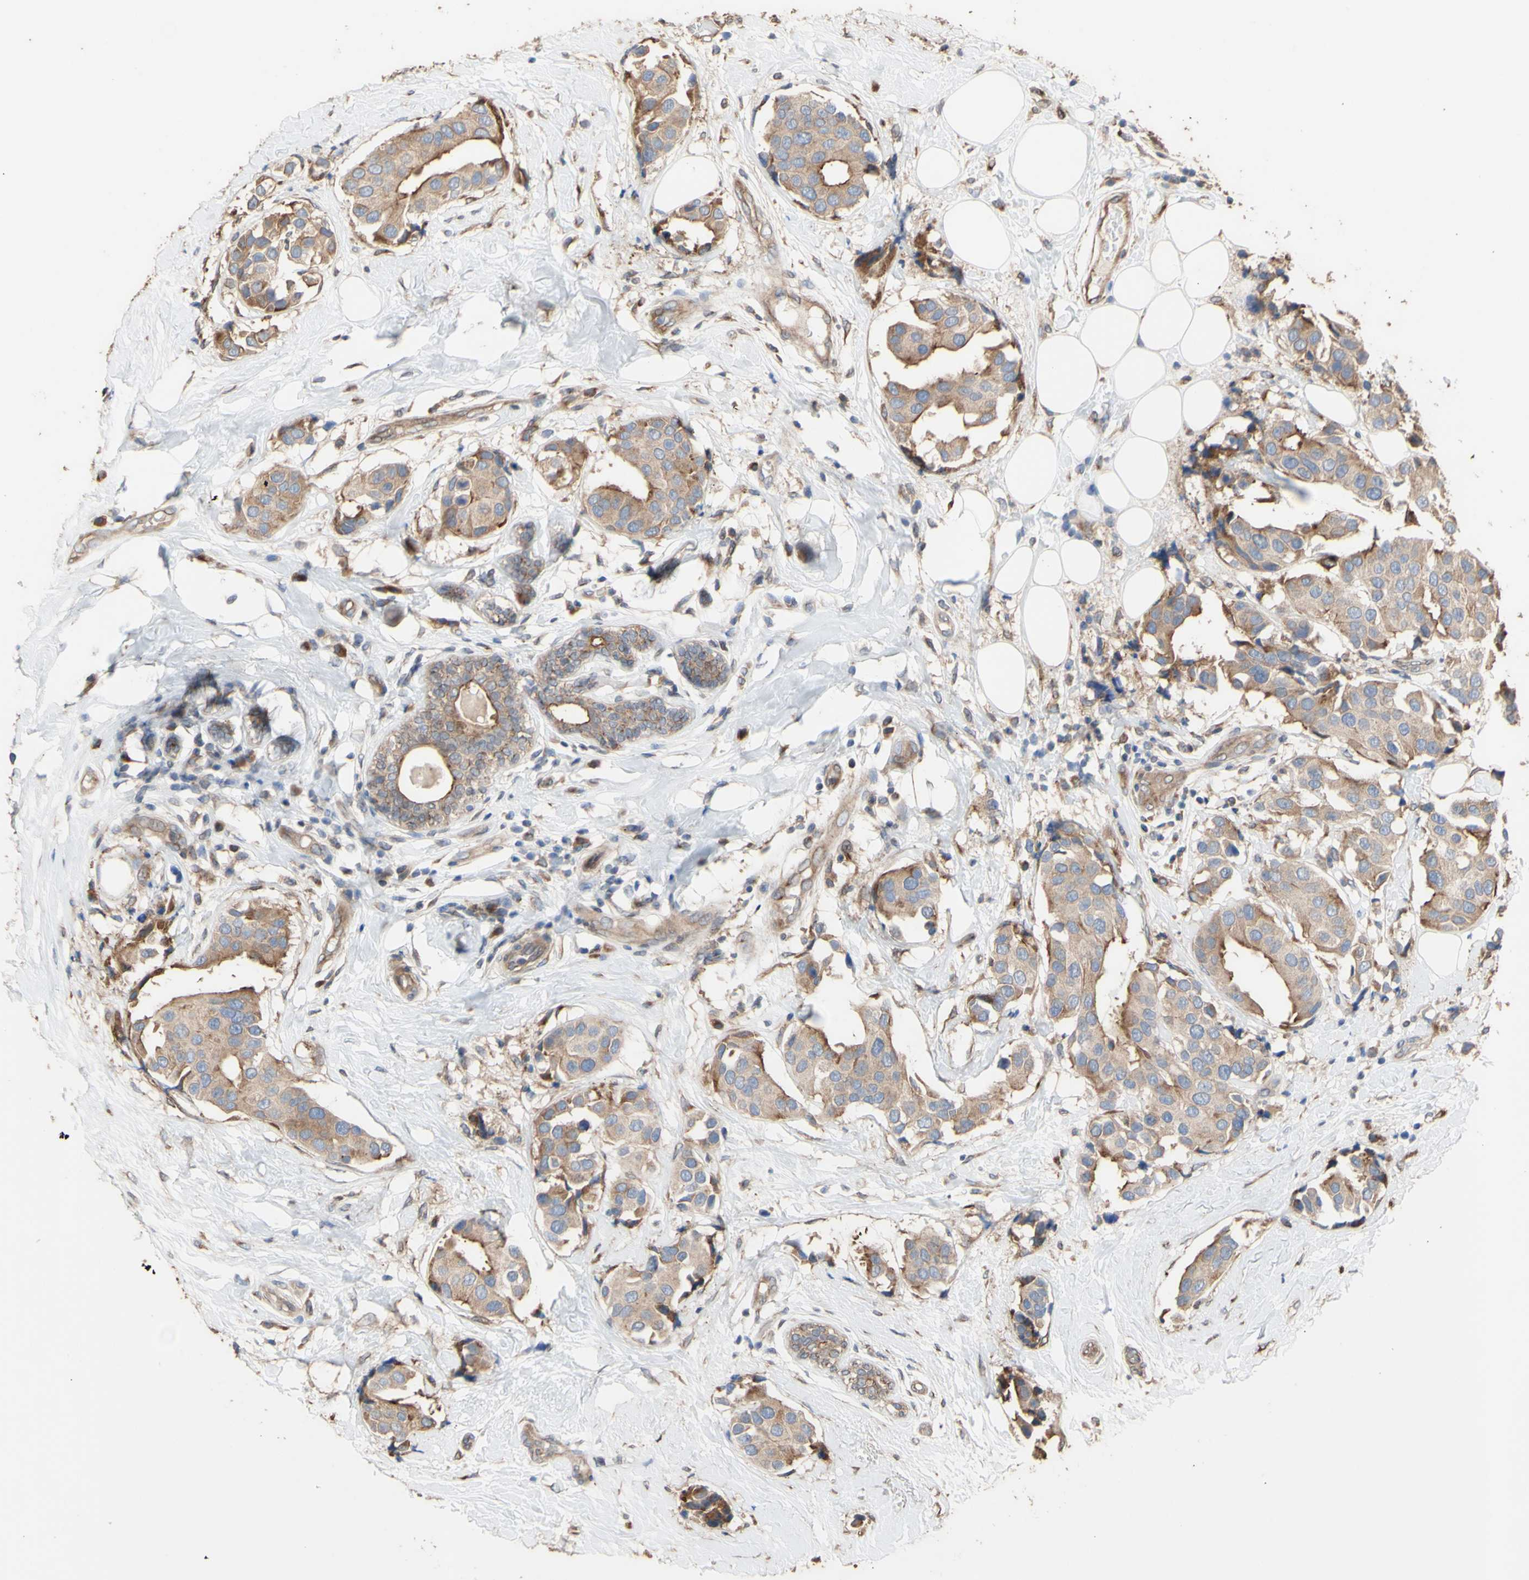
{"staining": {"intensity": "weak", "quantity": ">75%", "location": "cytoplasmic/membranous"}, "tissue": "breast cancer", "cell_type": "Tumor cells", "image_type": "cancer", "snomed": [{"axis": "morphology", "description": "Normal tissue, NOS"}, {"axis": "morphology", "description": "Duct carcinoma"}, {"axis": "topography", "description": "Breast"}], "caption": "IHC photomicrograph of breast cancer stained for a protein (brown), which reveals low levels of weak cytoplasmic/membranous expression in about >75% of tumor cells.", "gene": "NECTIN3", "patient": {"sex": "female", "age": 39}}